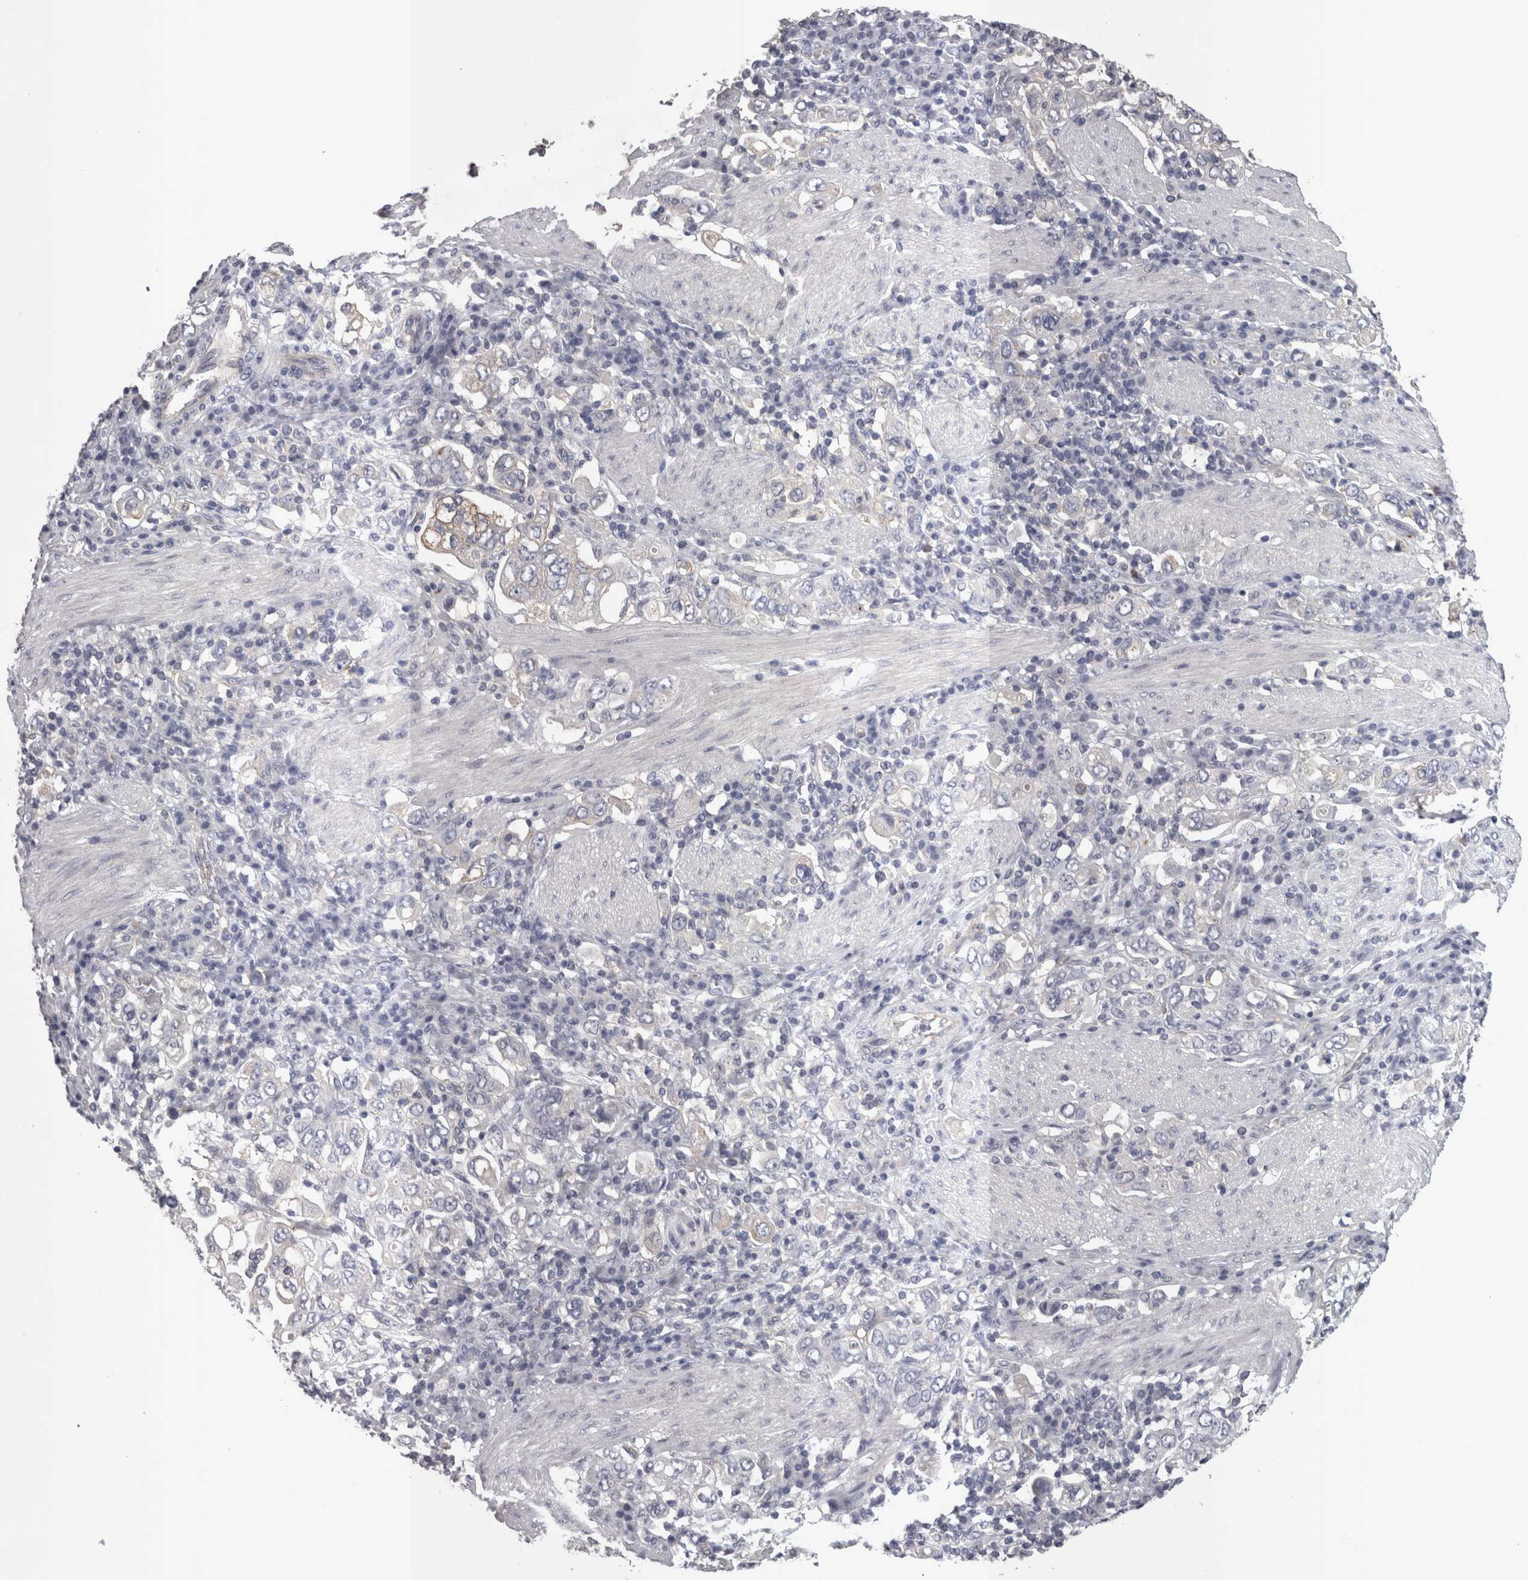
{"staining": {"intensity": "negative", "quantity": "none", "location": "none"}, "tissue": "stomach cancer", "cell_type": "Tumor cells", "image_type": "cancer", "snomed": [{"axis": "morphology", "description": "Adenocarcinoma, NOS"}, {"axis": "topography", "description": "Stomach, upper"}], "caption": "A high-resolution image shows immunohistochemistry staining of adenocarcinoma (stomach), which exhibits no significant positivity in tumor cells.", "gene": "LYZL6", "patient": {"sex": "male", "age": 62}}